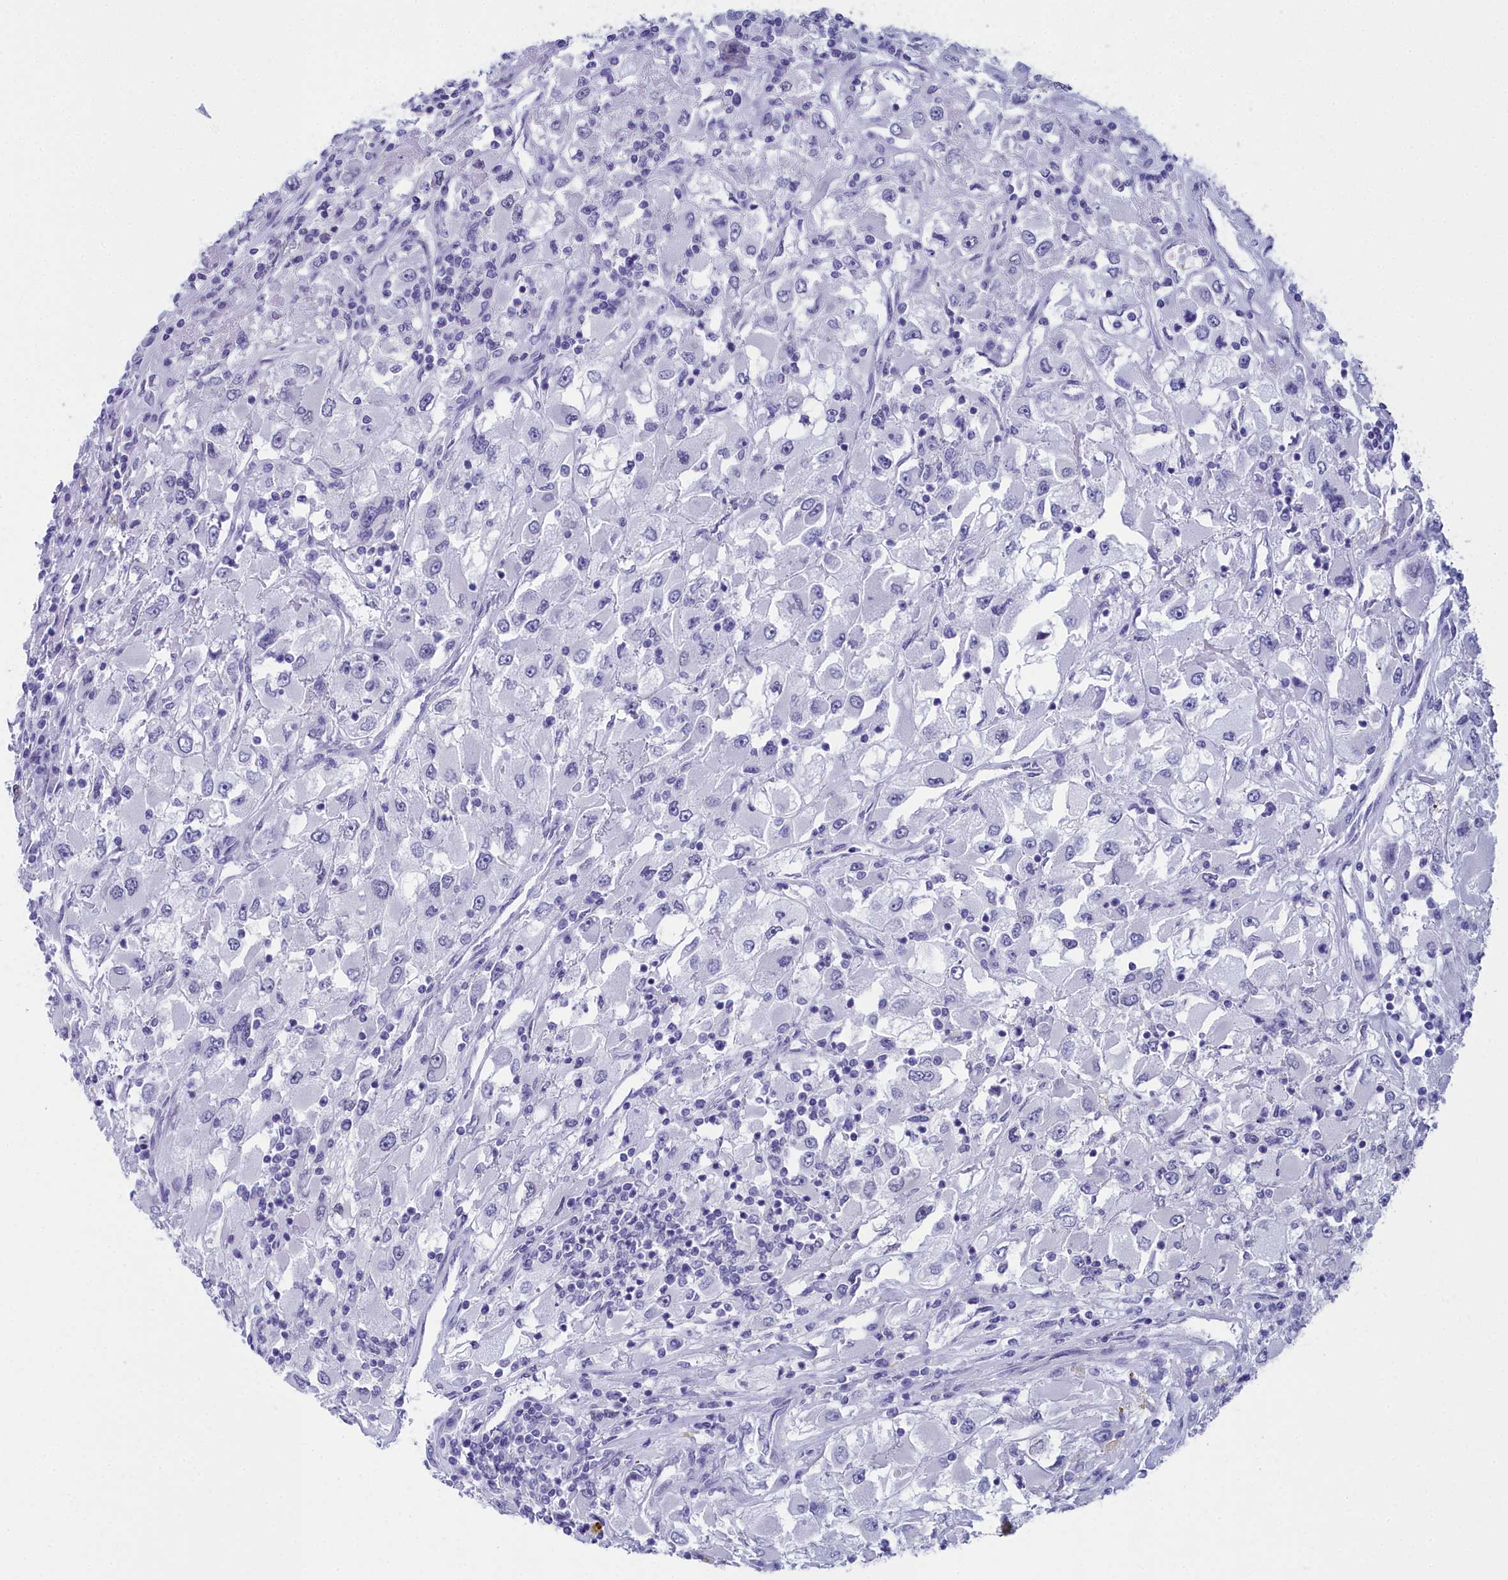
{"staining": {"intensity": "negative", "quantity": "none", "location": "none"}, "tissue": "renal cancer", "cell_type": "Tumor cells", "image_type": "cancer", "snomed": [{"axis": "morphology", "description": "Adenocarcinoma, NOS"}, {"axis": "topography", "description": "Kidney"}], "caption": "The micrograph demonstrates no significant expression in tumor cells of renal cancer (adenocarcinoma). (DAB (3,3'-diaminobenzidine) immunohistochemistry (IHC) with hematoxylin counter stain).", "gene": "CCDC97", "patient": {"sex": "female", "age": 52}}